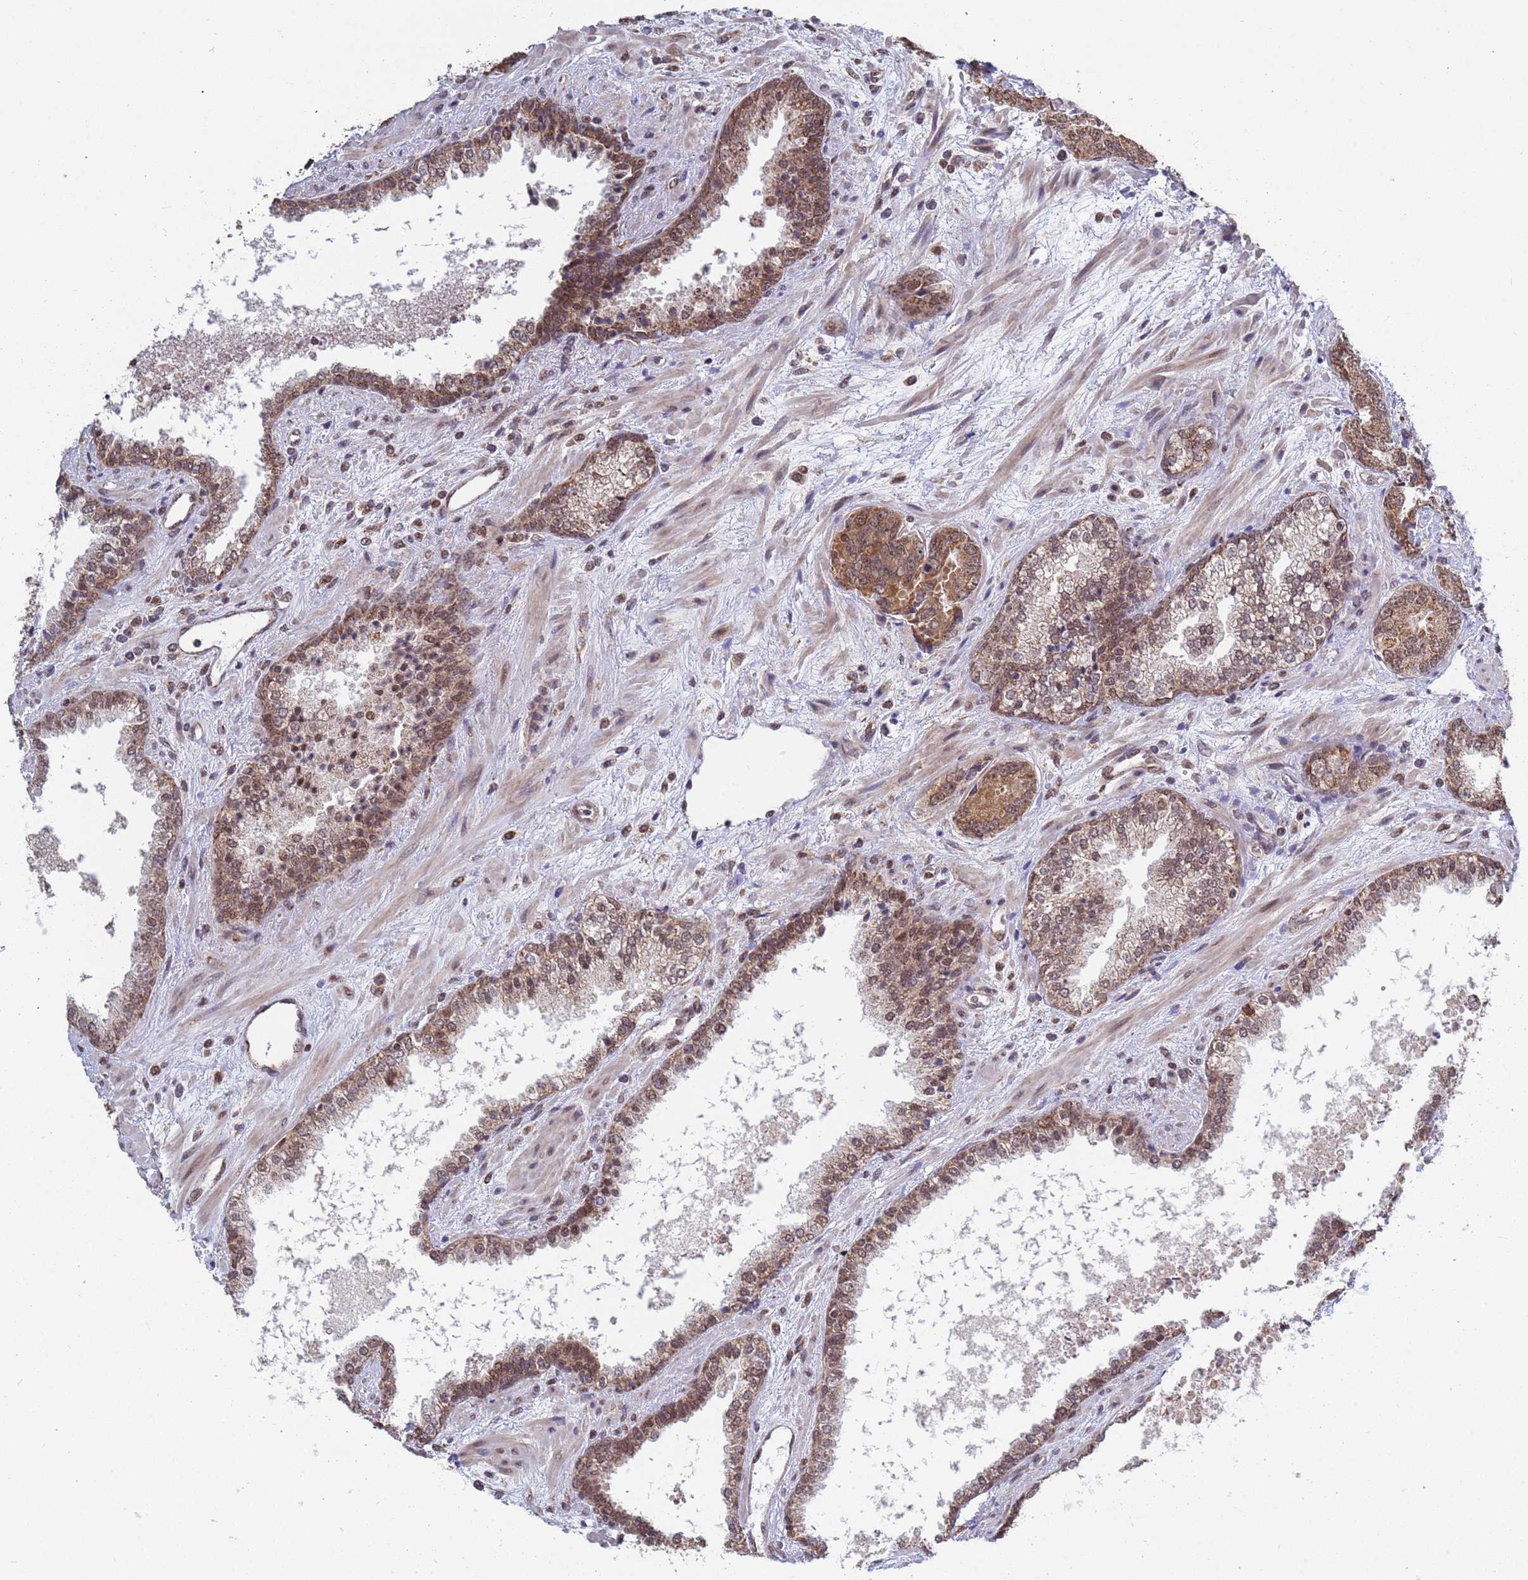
{"staining": {"intensity": "moderate", "quantity": ">75%", "location": "cytoplasmic/membranous,nuclear"}, "tissue": "prostate cancer", "cell_type": "Tumor cells", "image_type": "cancer", "snomed": [{"axis": "morphology", "description": "Adenocarcinoma, High grade"}, {"axis": "topography", "description": "Prostate"}], "caption": "The micrograph demonstrates a brown stain indicating the presence of a protein in the cytoplasmic/membranous and nuclear of tumor cells in prostate cancer.", "gene": "DENND2B", "patient": {"sex": "male", "age": 71}}